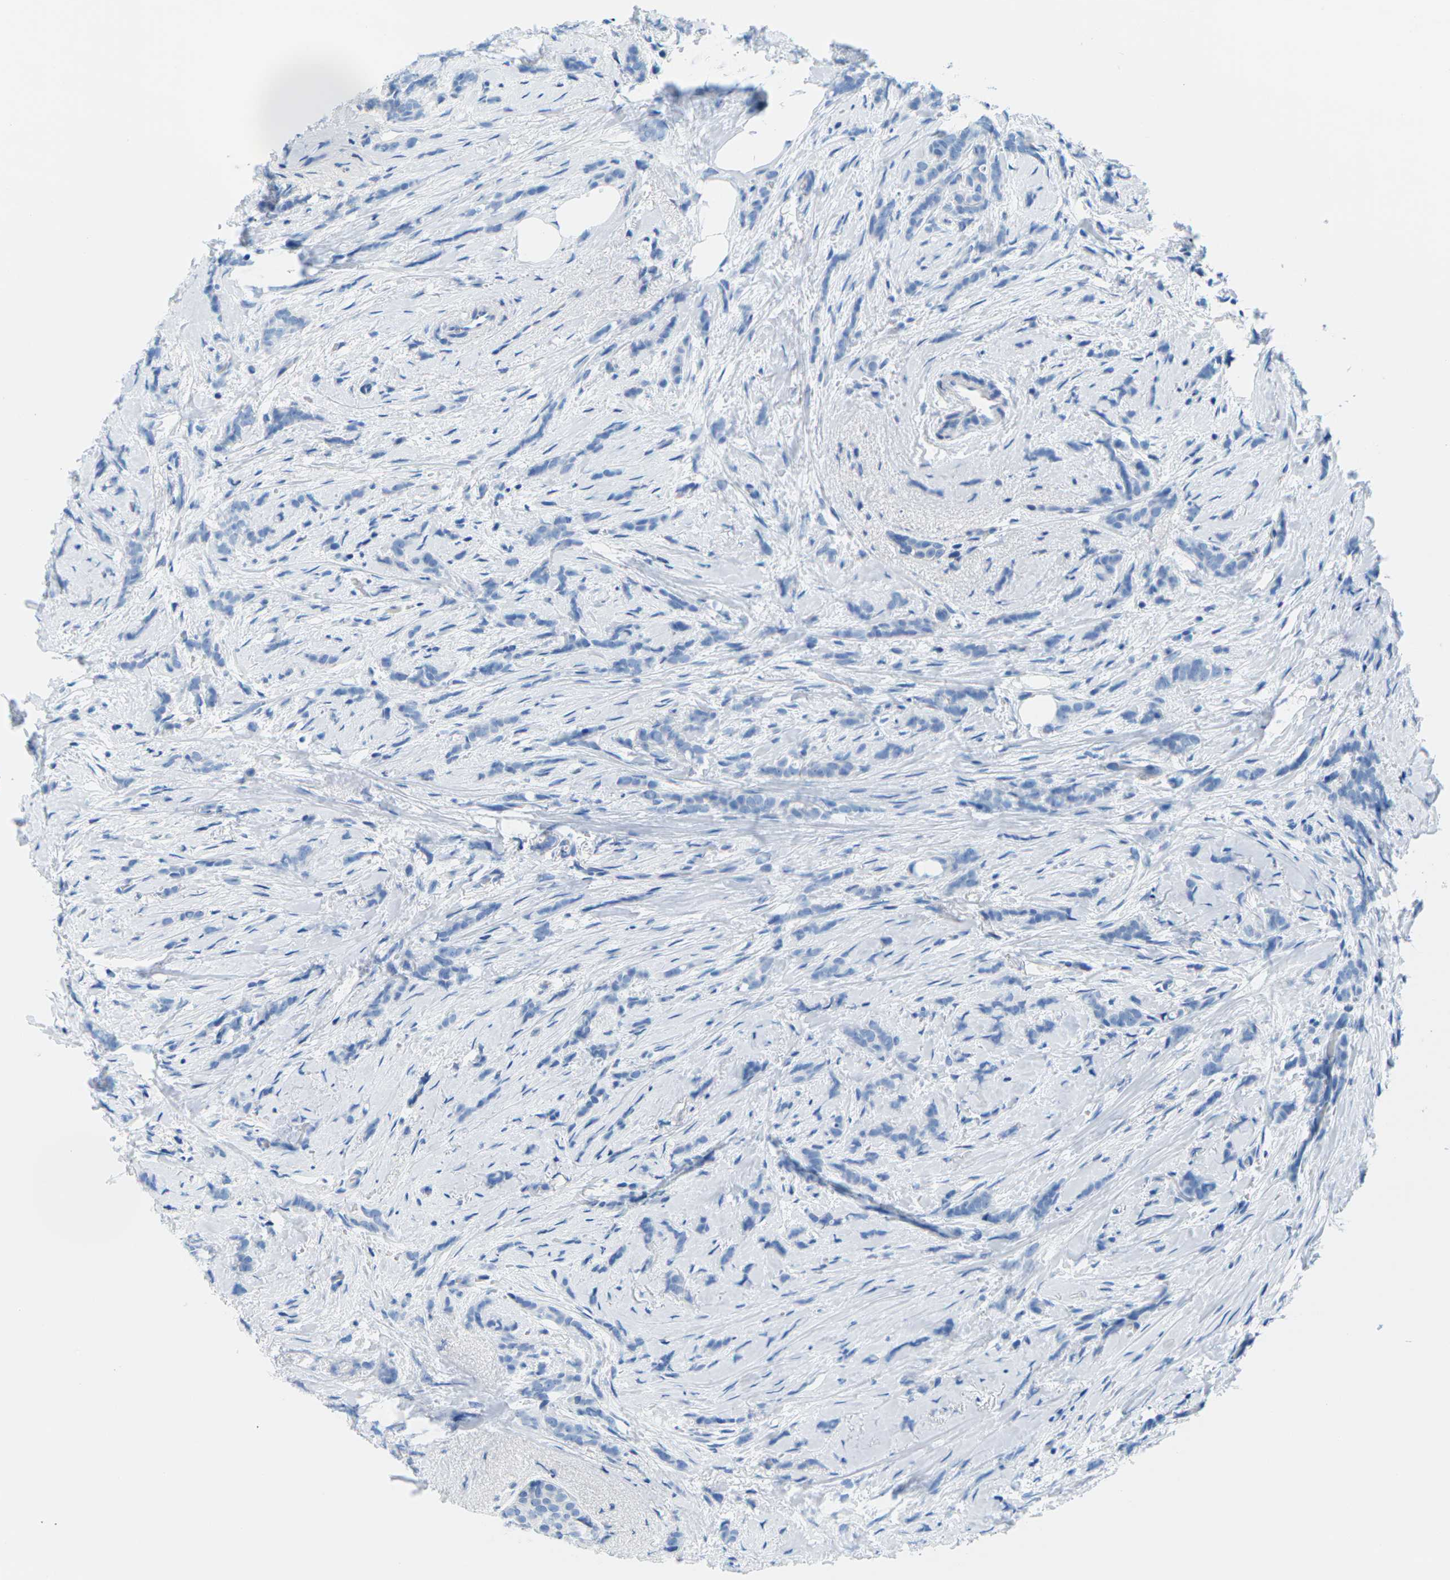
{"staining": {"intensity": "negative", "quantity": "none", "location": "none"}, "tissue": "breast cancer", "cell_type": "Tumor cells", "image_type": "cancer", "snomed": [{"axis": "morphology", "description": "Lobular carcinoma, in situ"}, {"axis": "morphology", "description": "Lobular carcinoma"}, {"axis": "topography", "description": "Breast"}], "caption": "Immunohistochemical staining of human breast lobular carcinoma shows no significant staining in tumor cells.", "gene": "SLC12A1", "patient": {"sex": "female", "age": 41}}